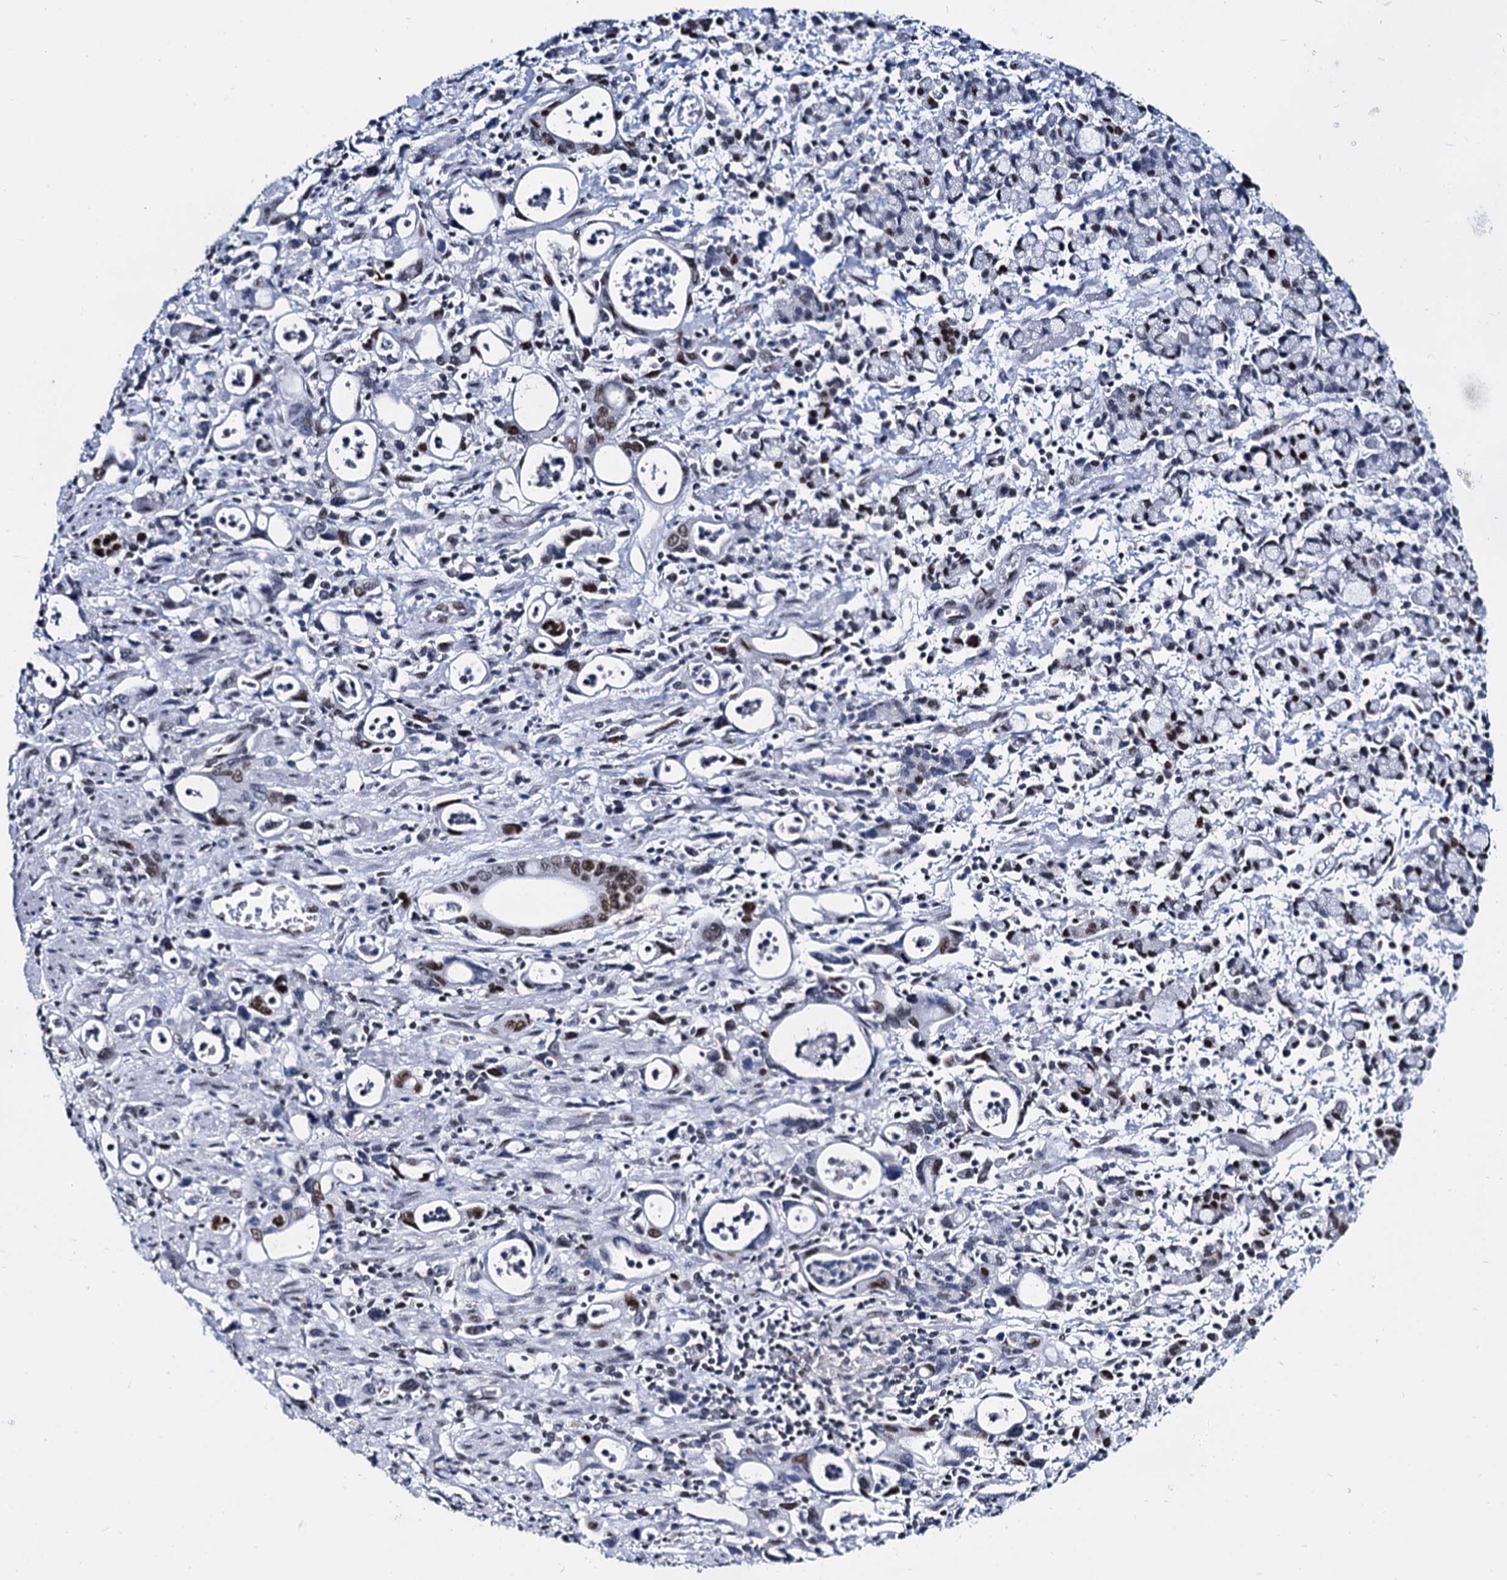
{"staining": {"intensity": "moderate", "quantity": "25%-75%", "location": "nuclear"}, "tissue": "stomach cancer", "cell_type": "Tumor cells", "image_type": "cancer", "snomed": [{"axis": "morphology", "description": "Adenocarcinoma, NOS"}, {"axis": "topography", "description": "Stomach, lower"}], "caption": "An IHC micrograph of tumor tissue is shown. Protein staining in brown shows moderate nuclear positivity in stomach adenocarcinoma within tumor cells.", "gene": "CMAS", "patient": {"sex": "female", "age": 43}}